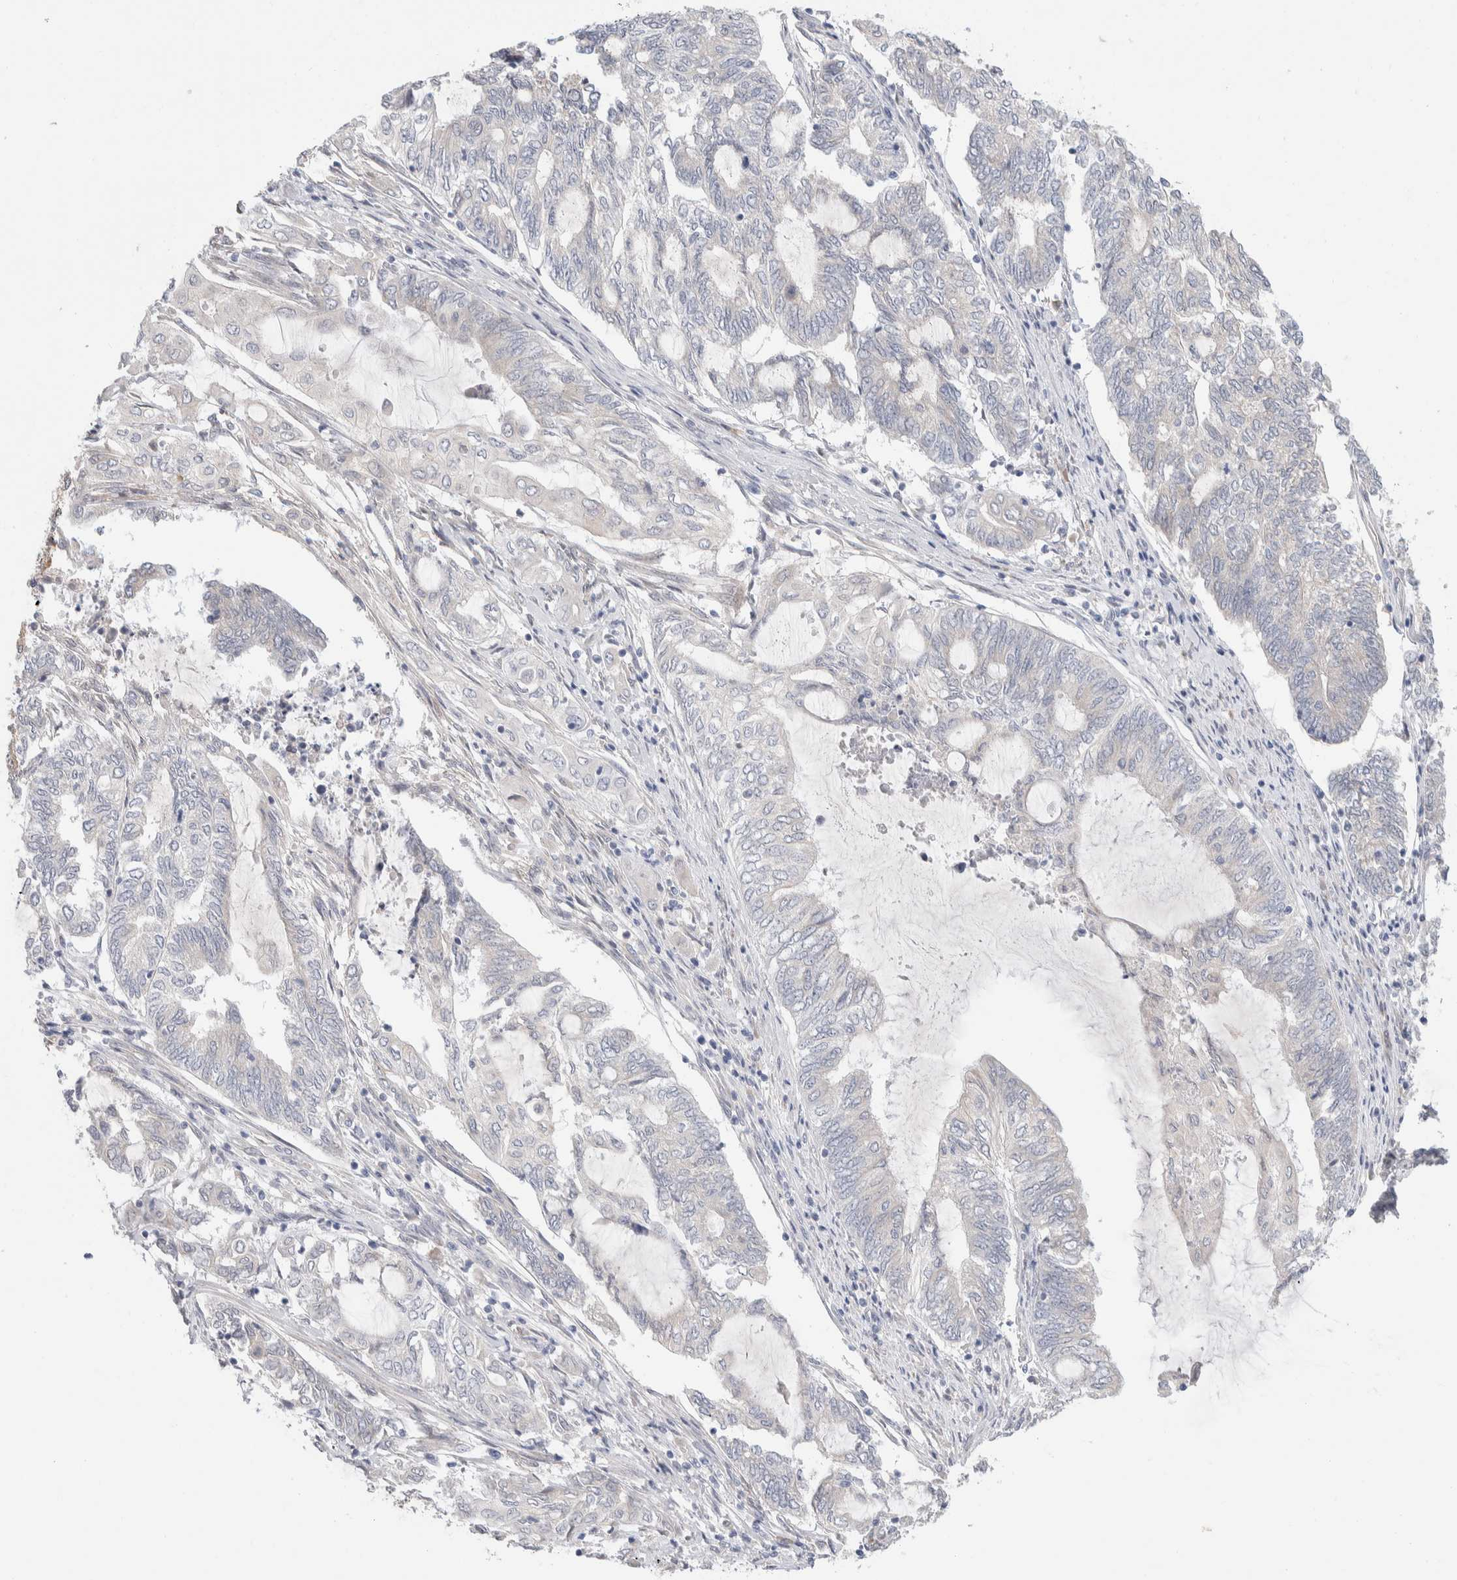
{"staining": {"intensity": "negative", "quantity": "none", "location": "none"}, "tissue": "endometrial cancer", "cell_type": "Tumor cells", "image_type": "cancer", "snomed": [{"axis": "morphology", "description": "Adenocarcinoma, NOS"}, {"axis": "topography", "description": "Uterus"}, {"axis": "topography", "description": "Endometrium"}], "caption": "The micrograph reveals no staining of tumor cells in endometrial cancer (adenocarcinoma).", "gene": "RUSF1", "patient": {"sex": "female", "age": 70}}